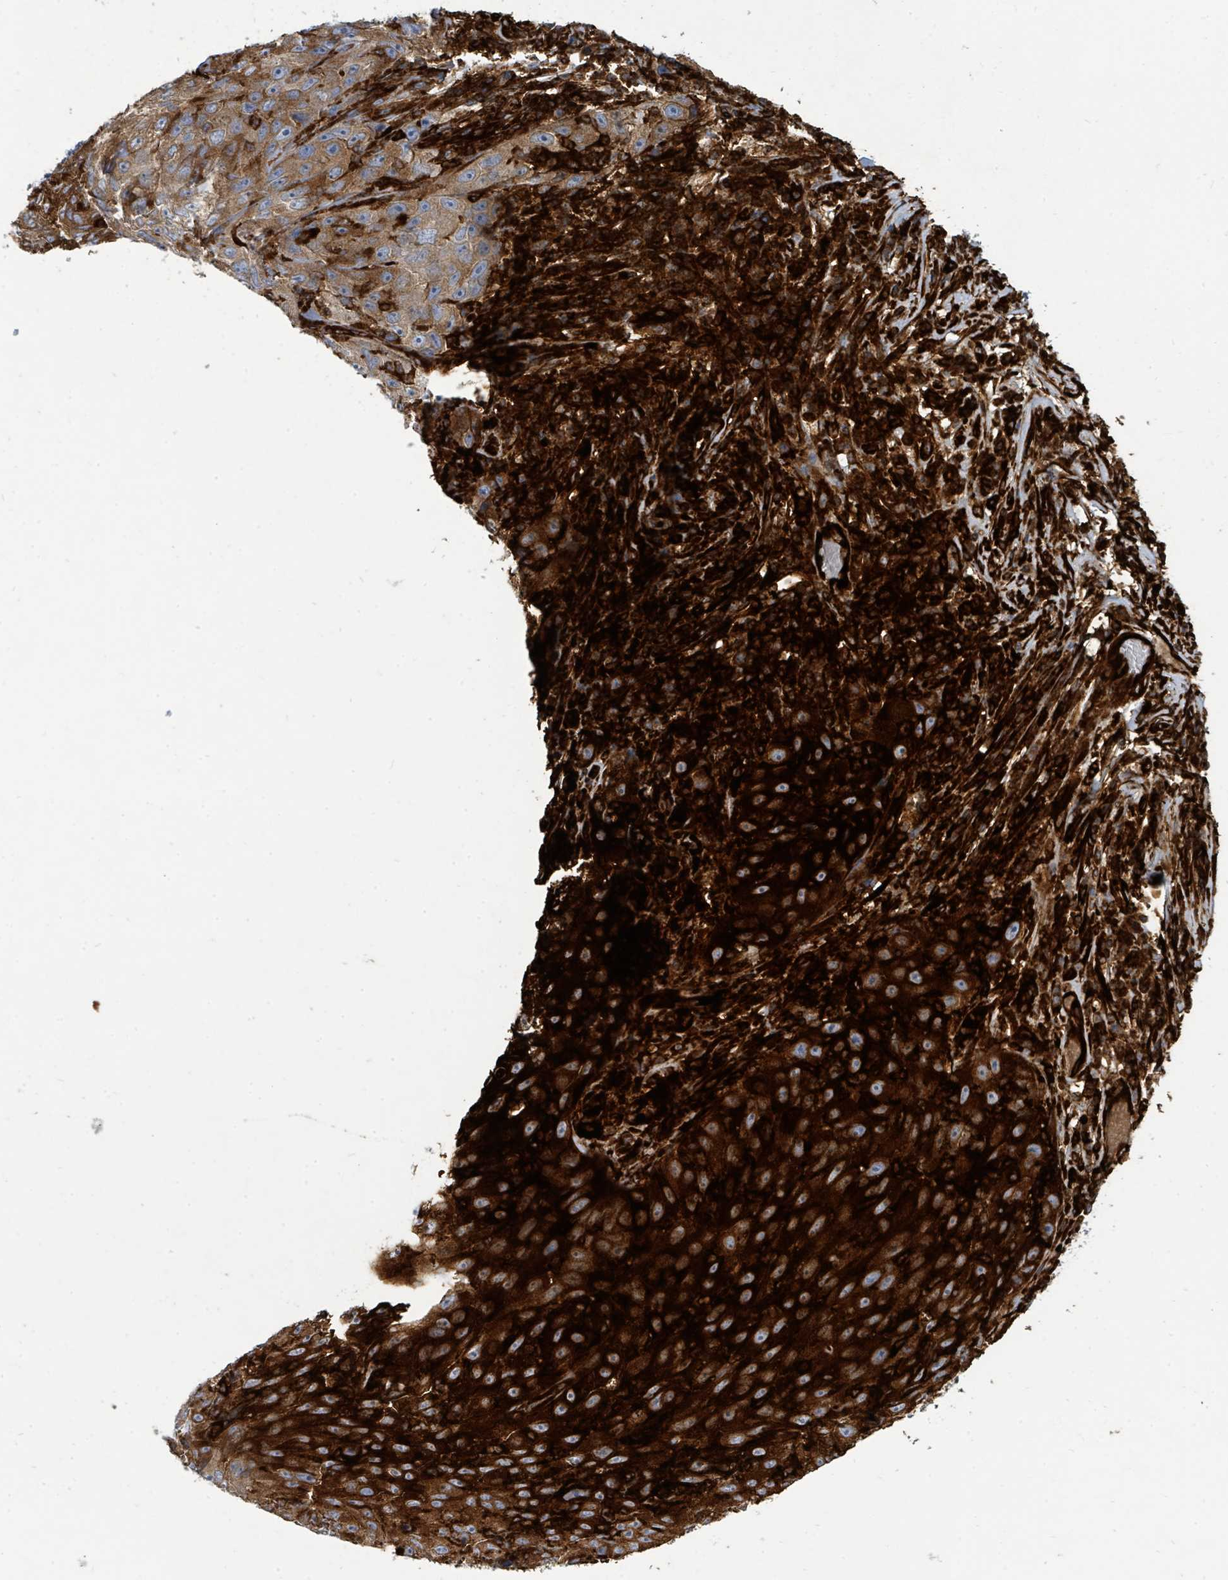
{"staining": {"intensity": "strong", "quantity": ">75%", "location": "cytoplasmic/membranous"}, "tissue": "skin cancer", "cell_type": "Tumor cells", "image_type": "cancer", "snomed": [{"axis": "morphology", "description": "Squamous cell carcinoma, NOS"}, {"axis": "topography", "description": "Skin"}], "caption": "The histopathology image demonstrates a brown stain indicating the presence of a protein in the cytoplasmic/membranous of tumor cells in skin cancer.", "gene": "IFIT1", "patient": {"sex": "female", "age": 87}}